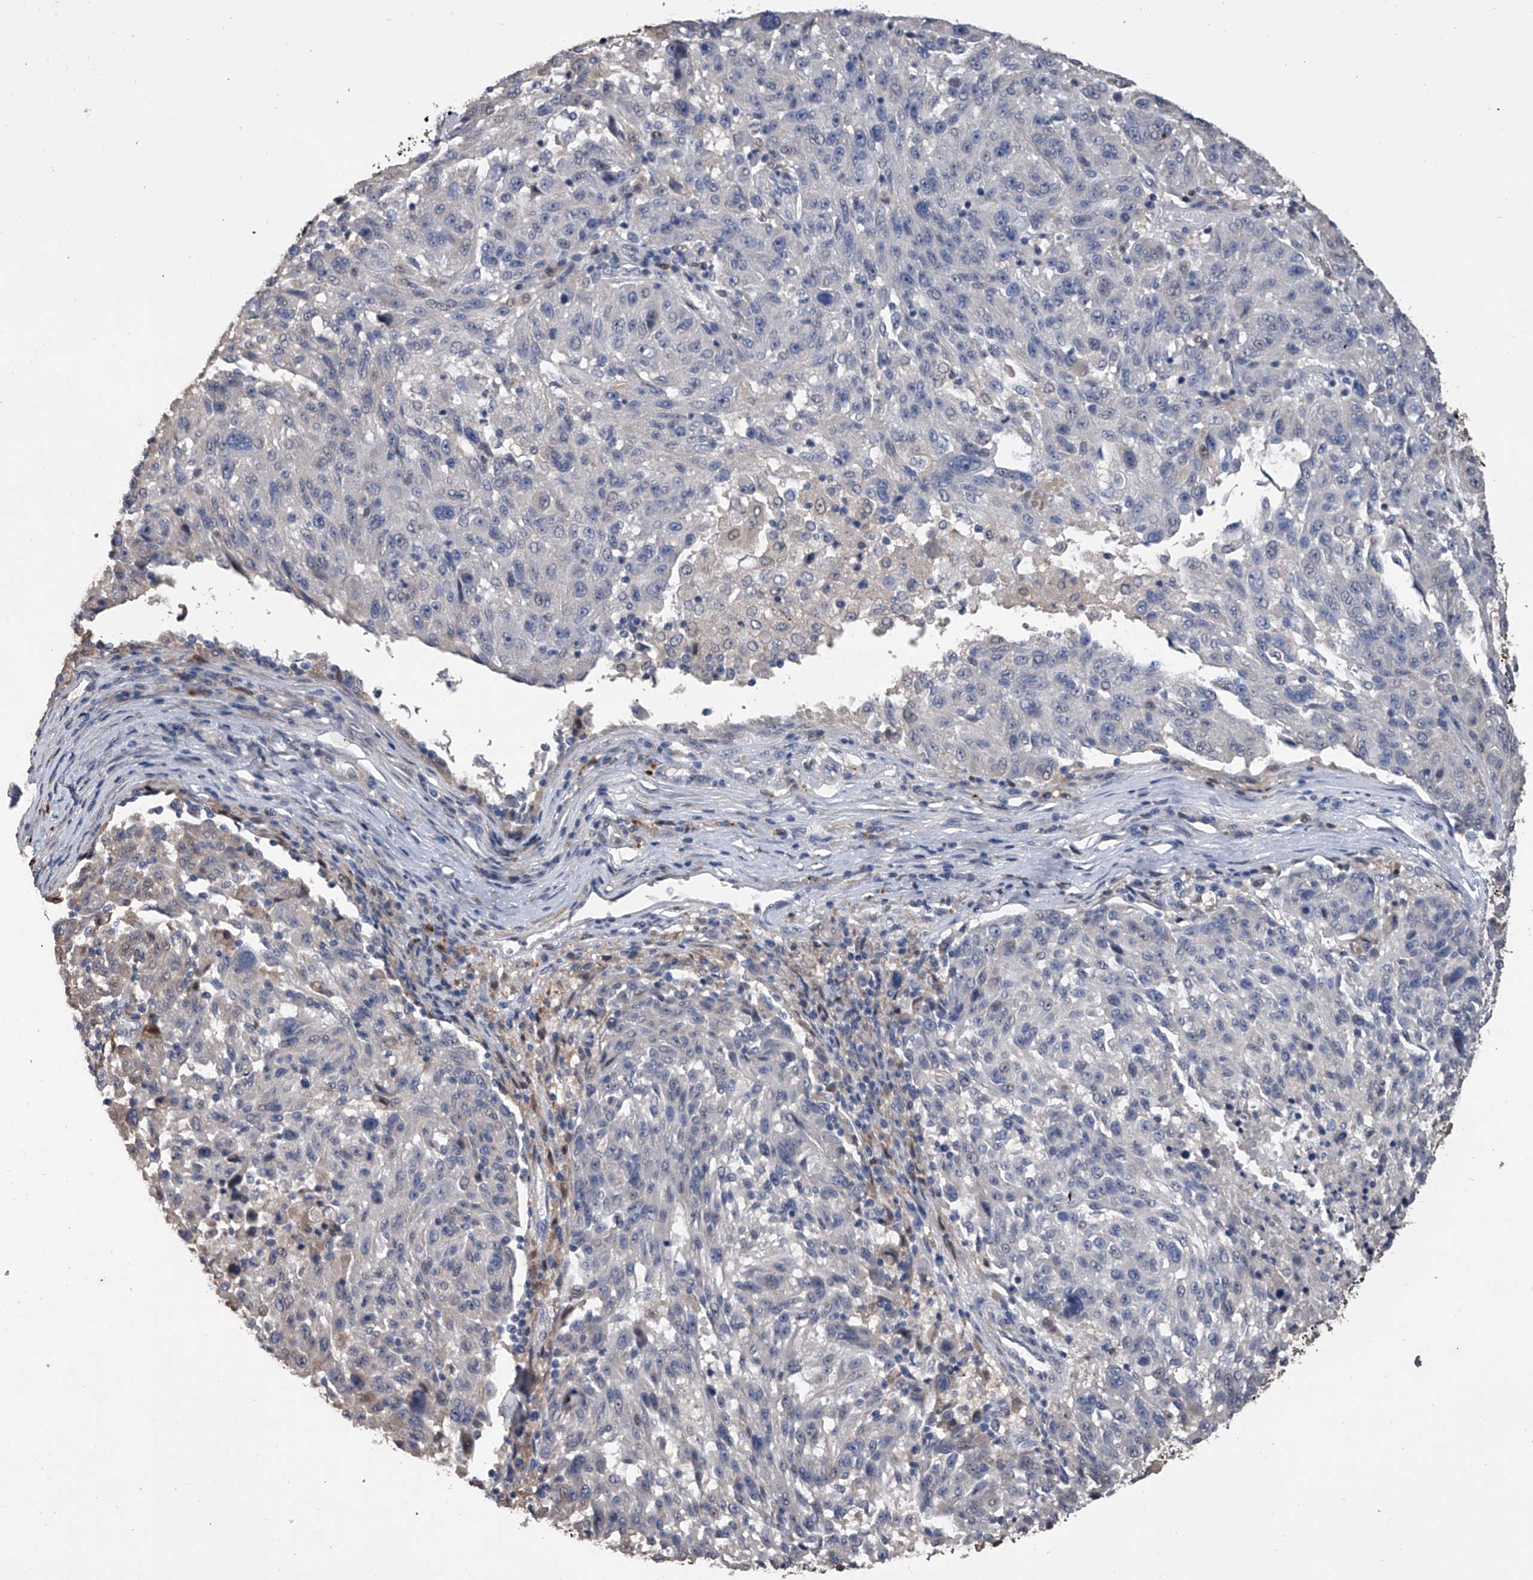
{"staining": {"intensity": "negative", "quantity": "none", "location": "none"}, "tissue": "melanoma", "cell_type": "Tumor cells", "image_type": "cancer", "snomed": [{"axis": "morphology", "description": "Malignant melanoma, NOS"}, {"axis": "topography", "description": "Skin"}], "caption": "Human melanoma stained for a protein using immunohistochemistry (IHC) reveals no positivity in tumor cells.", "gene": "DOCK9", "patient": {"sex": "male", "age": 53}}